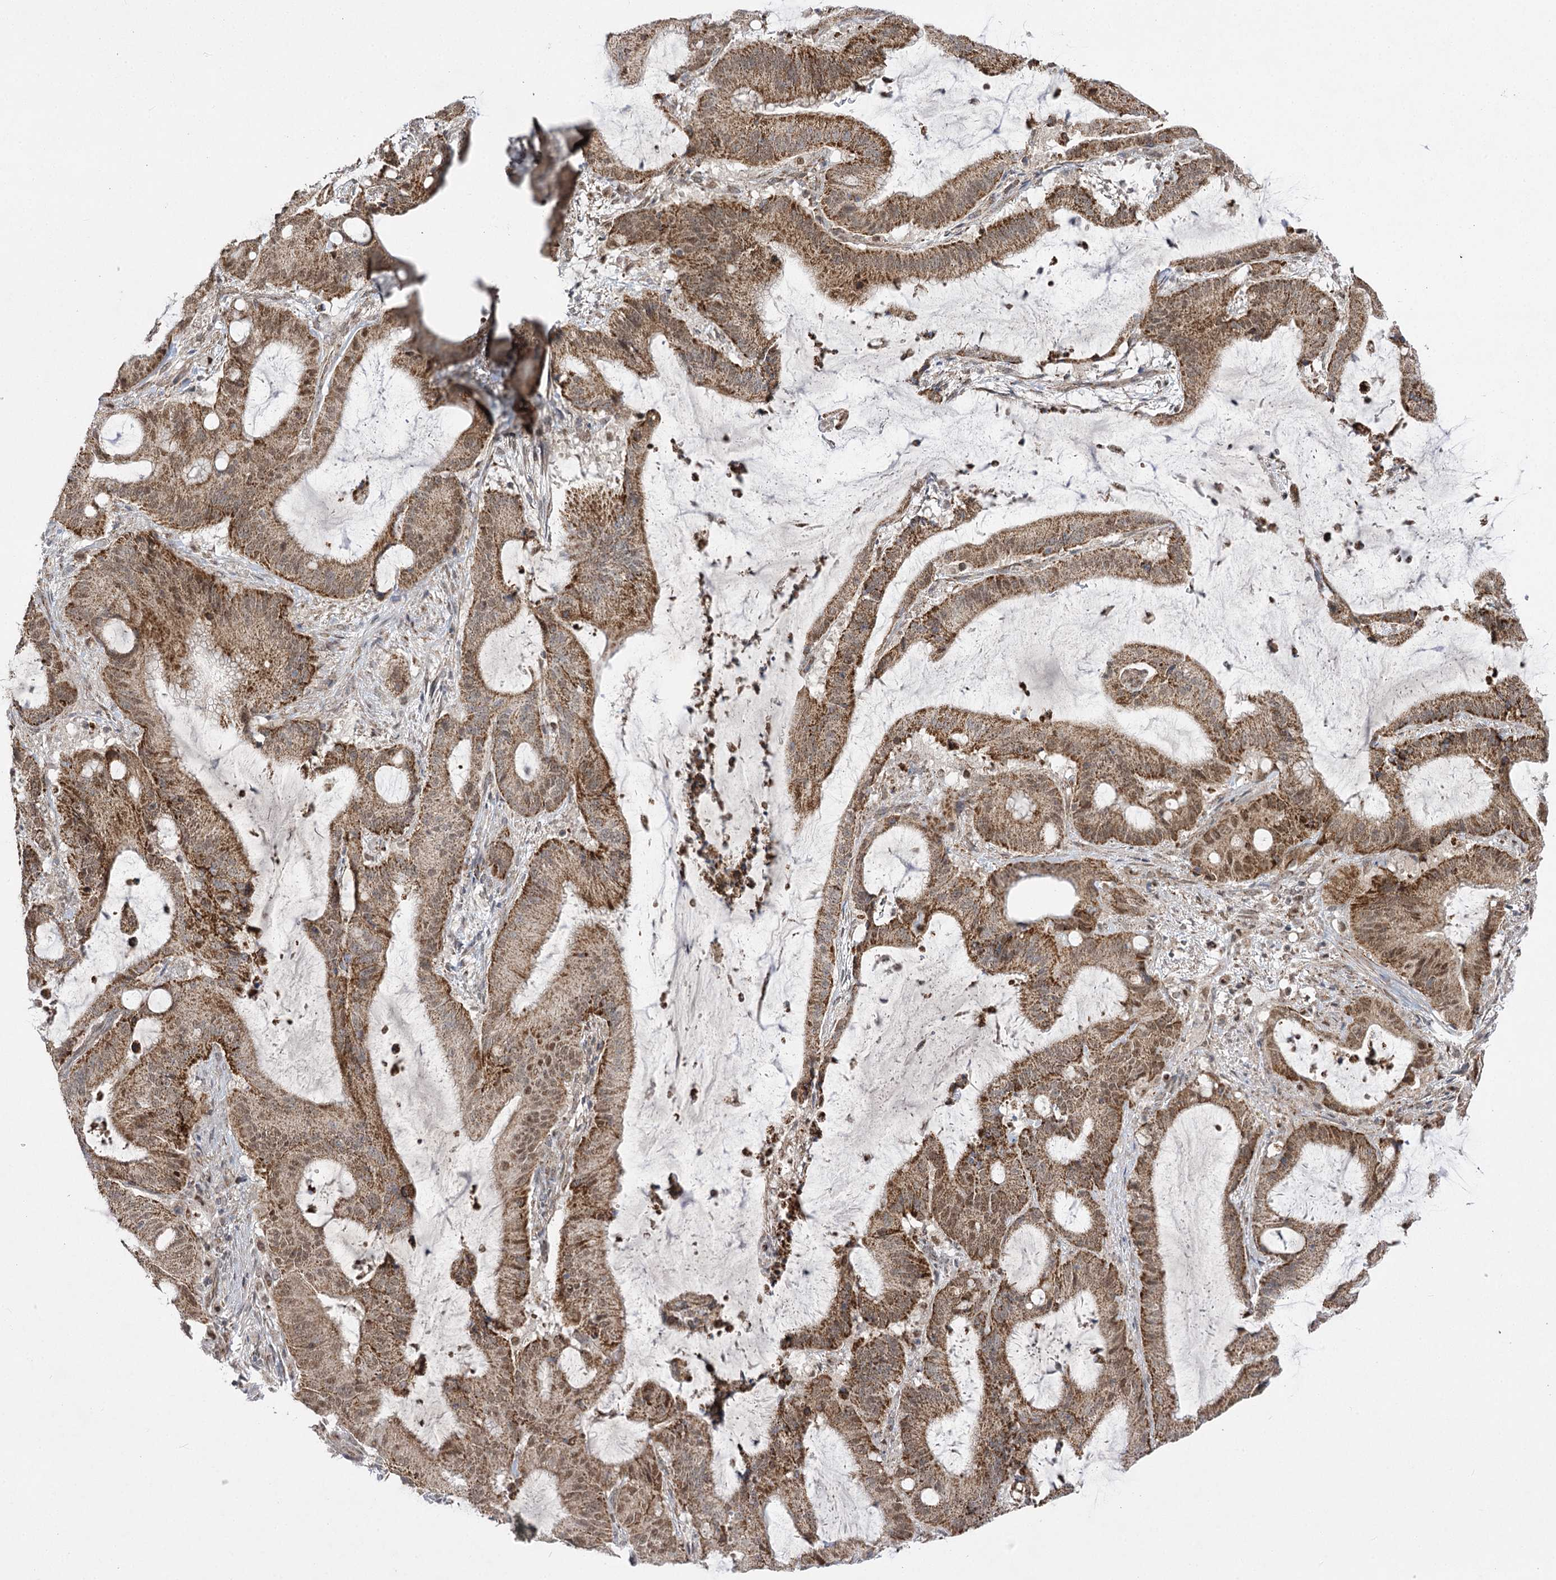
{"staining": {"intensity": "moderate", "quantity": ">75%", "location": "cytoplasmic/membranous,nuclear"}, "tissue": "liver cancer", "cell_type": "Tumor cells", "image_type": "cancer", "snomed": [{"axis": "morphology", "description": "Normal tissue, NOS"}, {"axis": "morphology", "description": "Cholangiocarcinoma"}, {"axis": "topography", "description": "Liver"}, {"axis": "topography", "description": "Peripheral nerve tissue"}], "caption": "DAB (3,3'-diaminobenzidine) immunohistochemical staining of liver cancer (cholangiocarcinoma) exhibits moderate cytoplasmic/membranous and nuclear protein expression in about >75% of tumor cells. (Stains: DAB (3,3'-diaminobenzidine) in brown, nuclei in blue, Microscopy: brightfield microscopy at high magnification).", "gene": "SLC4A1AP", "patient": {"sex": "female", "age": 73}}